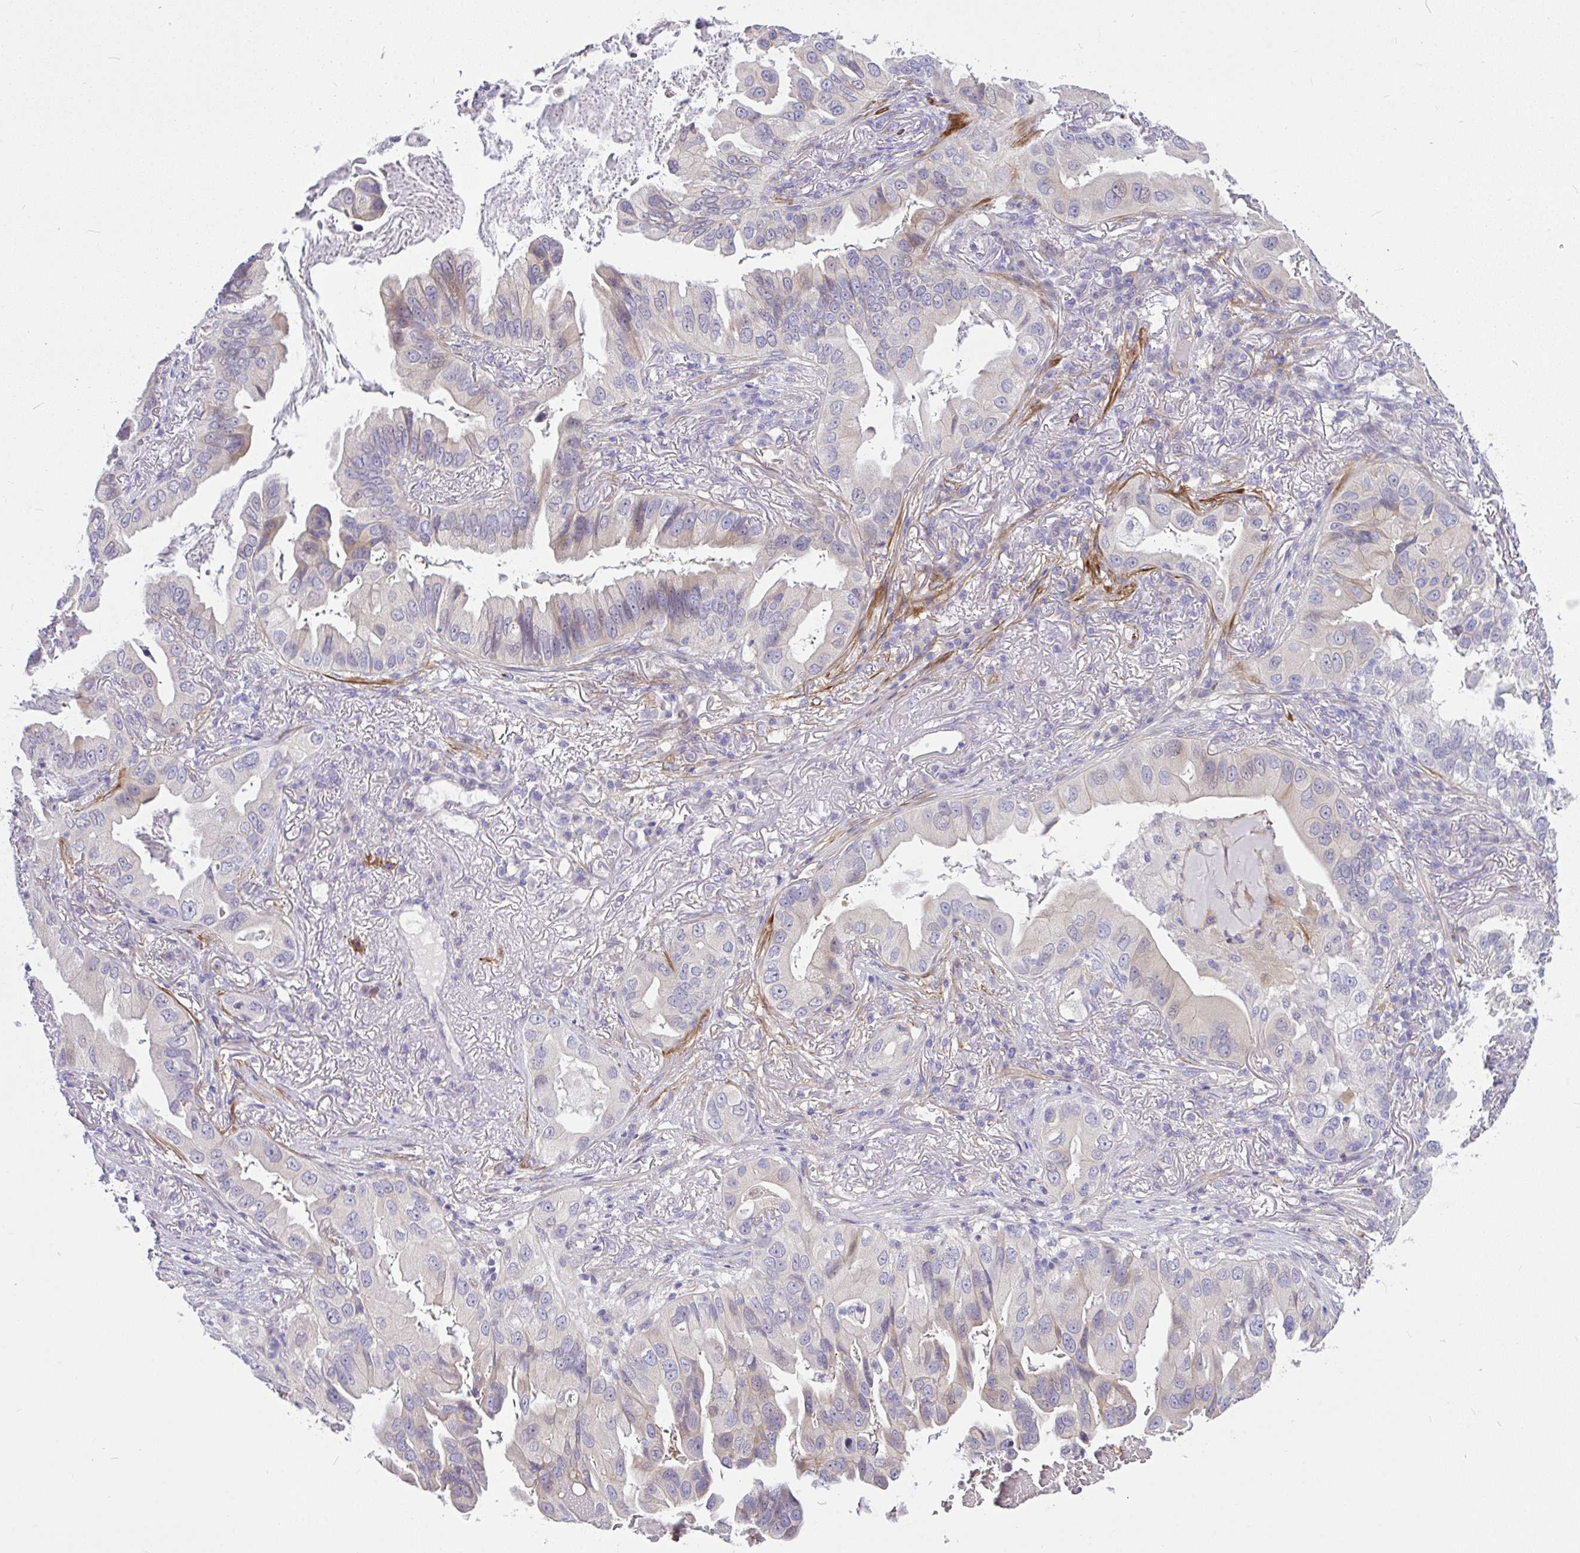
{"staining": {"intensity": "weak", "quantity": "<25%", "location": "cytoplasmic/membranous"}, "tissue": "lung cancer", "cell_type": "Tumor cells", "image_type": "cancer", "snomed": [{"axis": "morphology", "description": "Adenocarcinoma, NOS"}, {"axis": "topography", "description": "Lung"}], "caption": "A photomicrograph of human adenocarcinoma (lung) is negative for staining in tumor cells.", "gene": "MOCS1", "patient": {"sex": "female", "age": 69}}